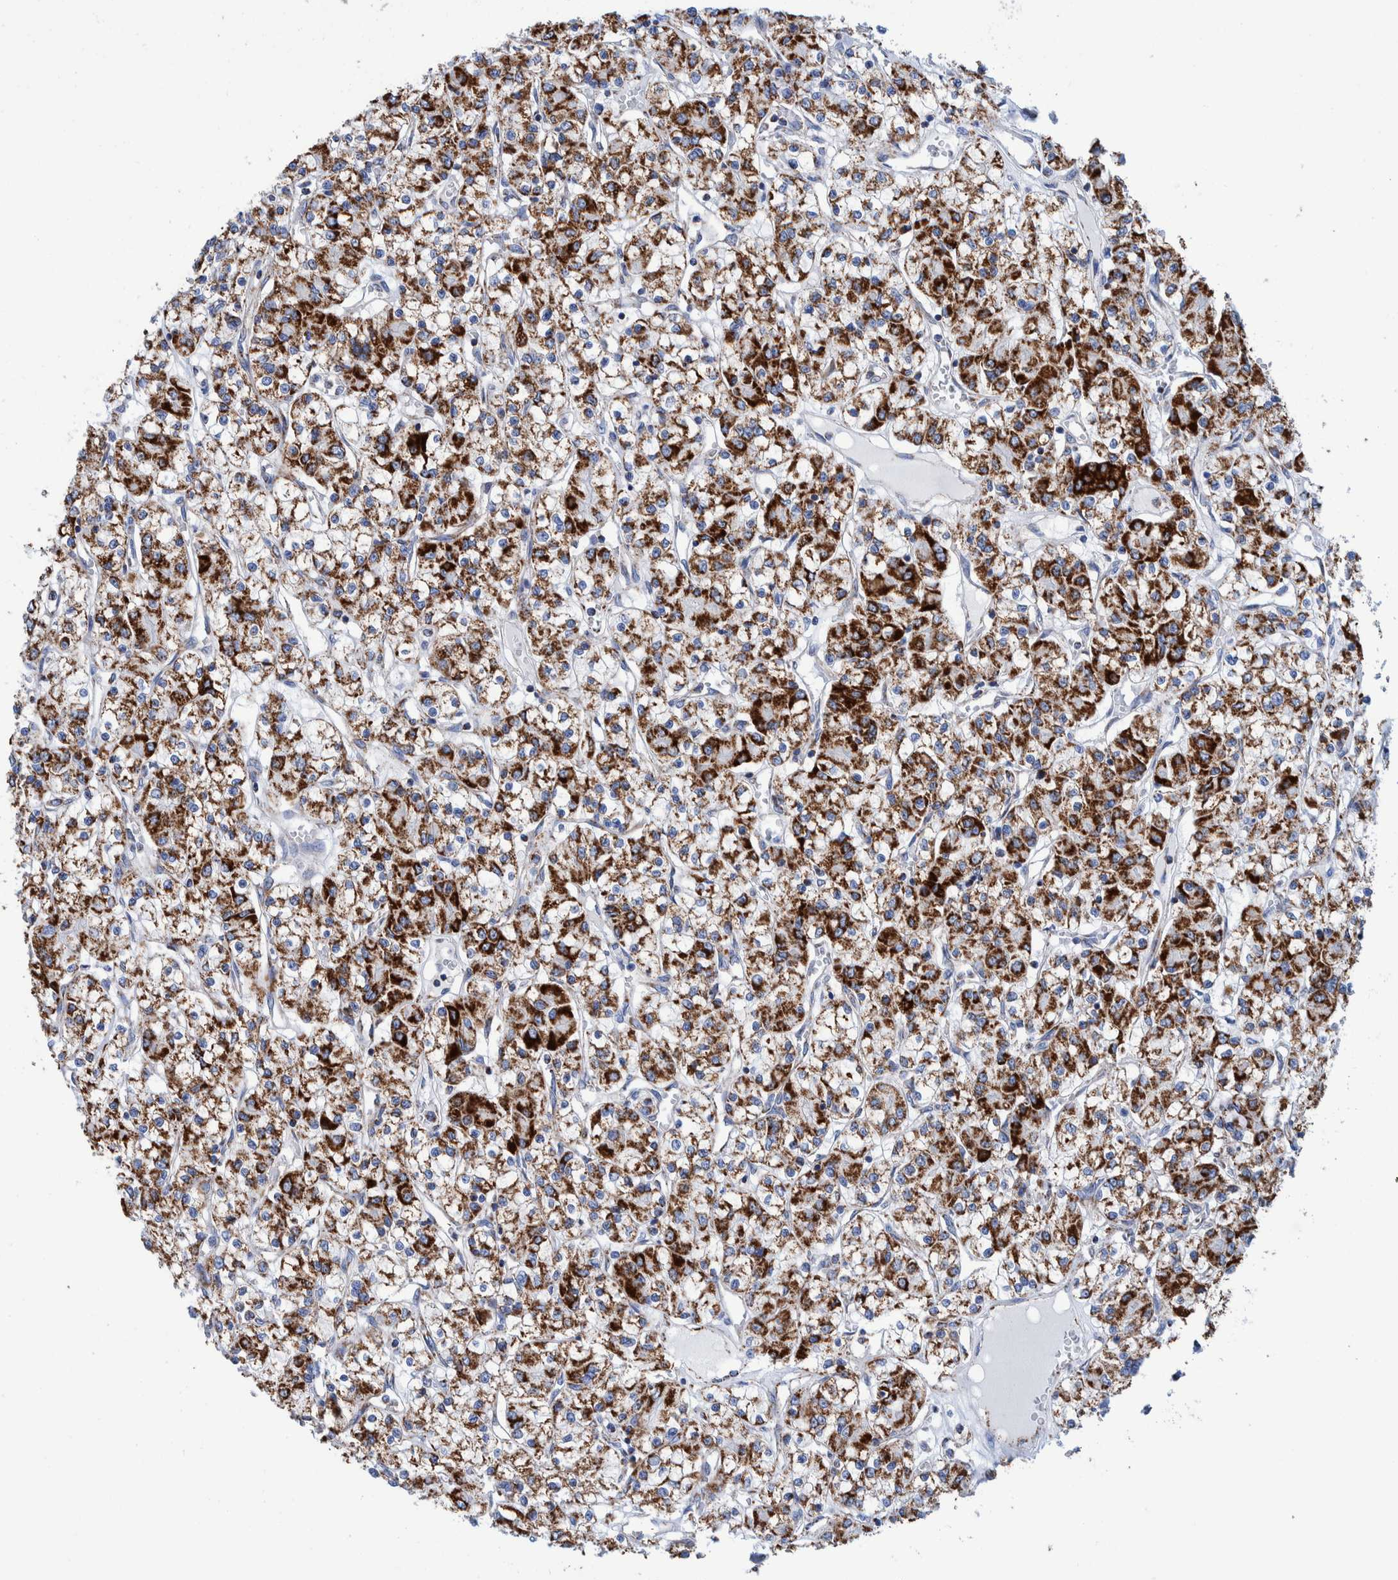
{"staining": {"intensity": "strong", "quantity": ">75%", "location": "cytoplasmic/membranous"}, "tissue": "renal cancer", "cell_type": "Tumor cells", "image_type": "cancer", "snomed": [{"axis": "morphology", "description": "Adenocarcinoma, NOS"}, {"axis": "topography", "description": "Kidney"}], "caption": "Human renal cancer stained for a protein (brown) demonstrates strong cytoplasmic/membranous positive expression in approximately >75% of tumor cells.", "gene": "DECR1", "patient": {"sex": "female", "age": 59}}